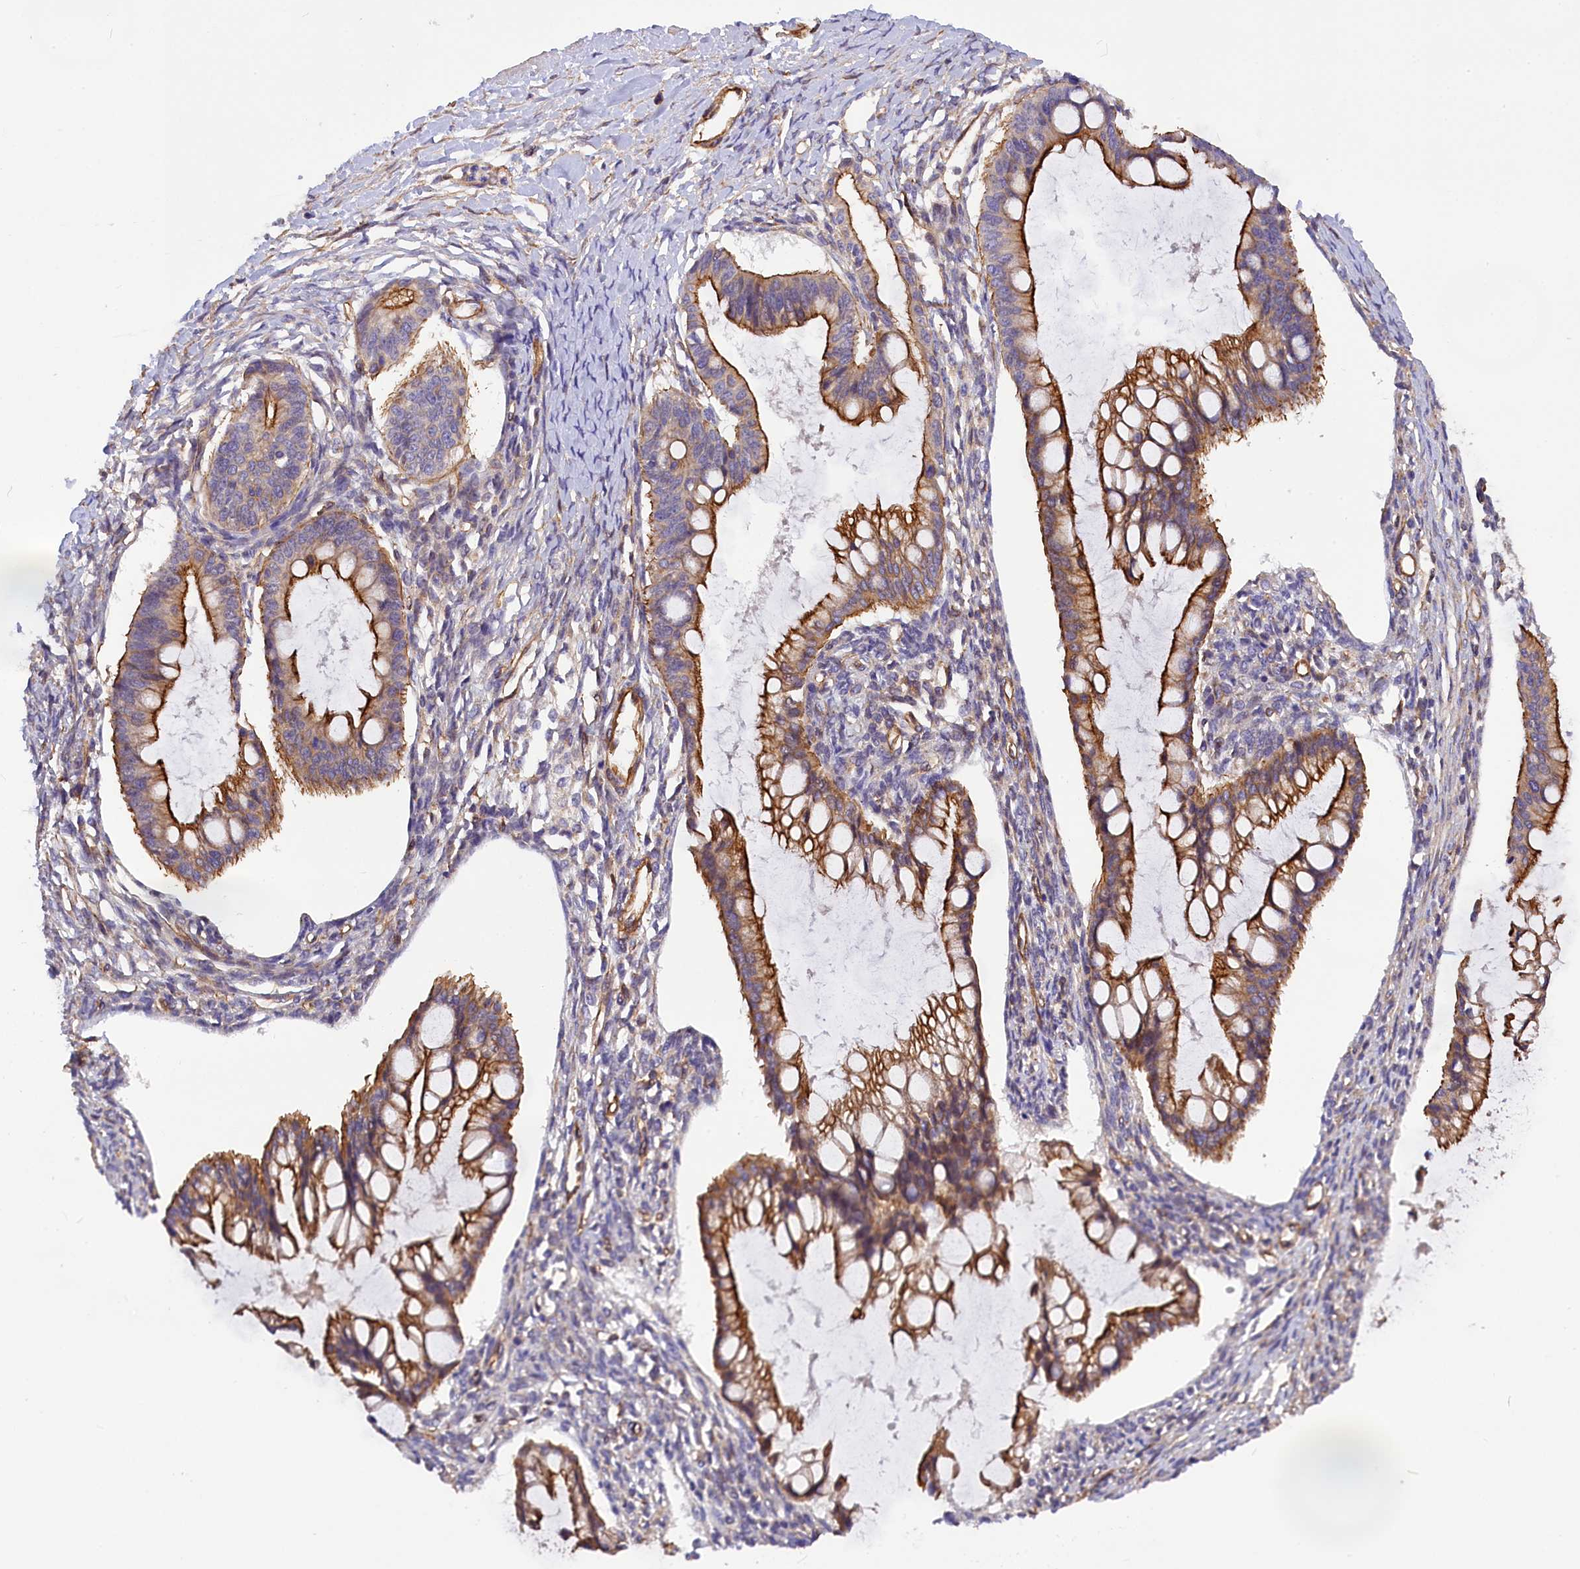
{"staining": {"intensity": "strong", "quantity": ">75%", "location": "cytoplasmic/membranous"}, "tissue": "ovarian cancer", "cell_type": "Tumor cells", "image_type": "cancer", "snomed": [{"axis": "morphology", "description": "Cystadenocarcinoma, mucinous, NOS"}, {"axis": "topography", "description": "Ovary"}], "caption": "This is a photomicrograph of immunohistochemistry staining of ovarian mucinous cystadenocarcinoma, which shows strong positivity in the cytoplasmic/membranous of tumor cells.", "gene": "MED20", "patient": {"sex": "female", "age": 73}}